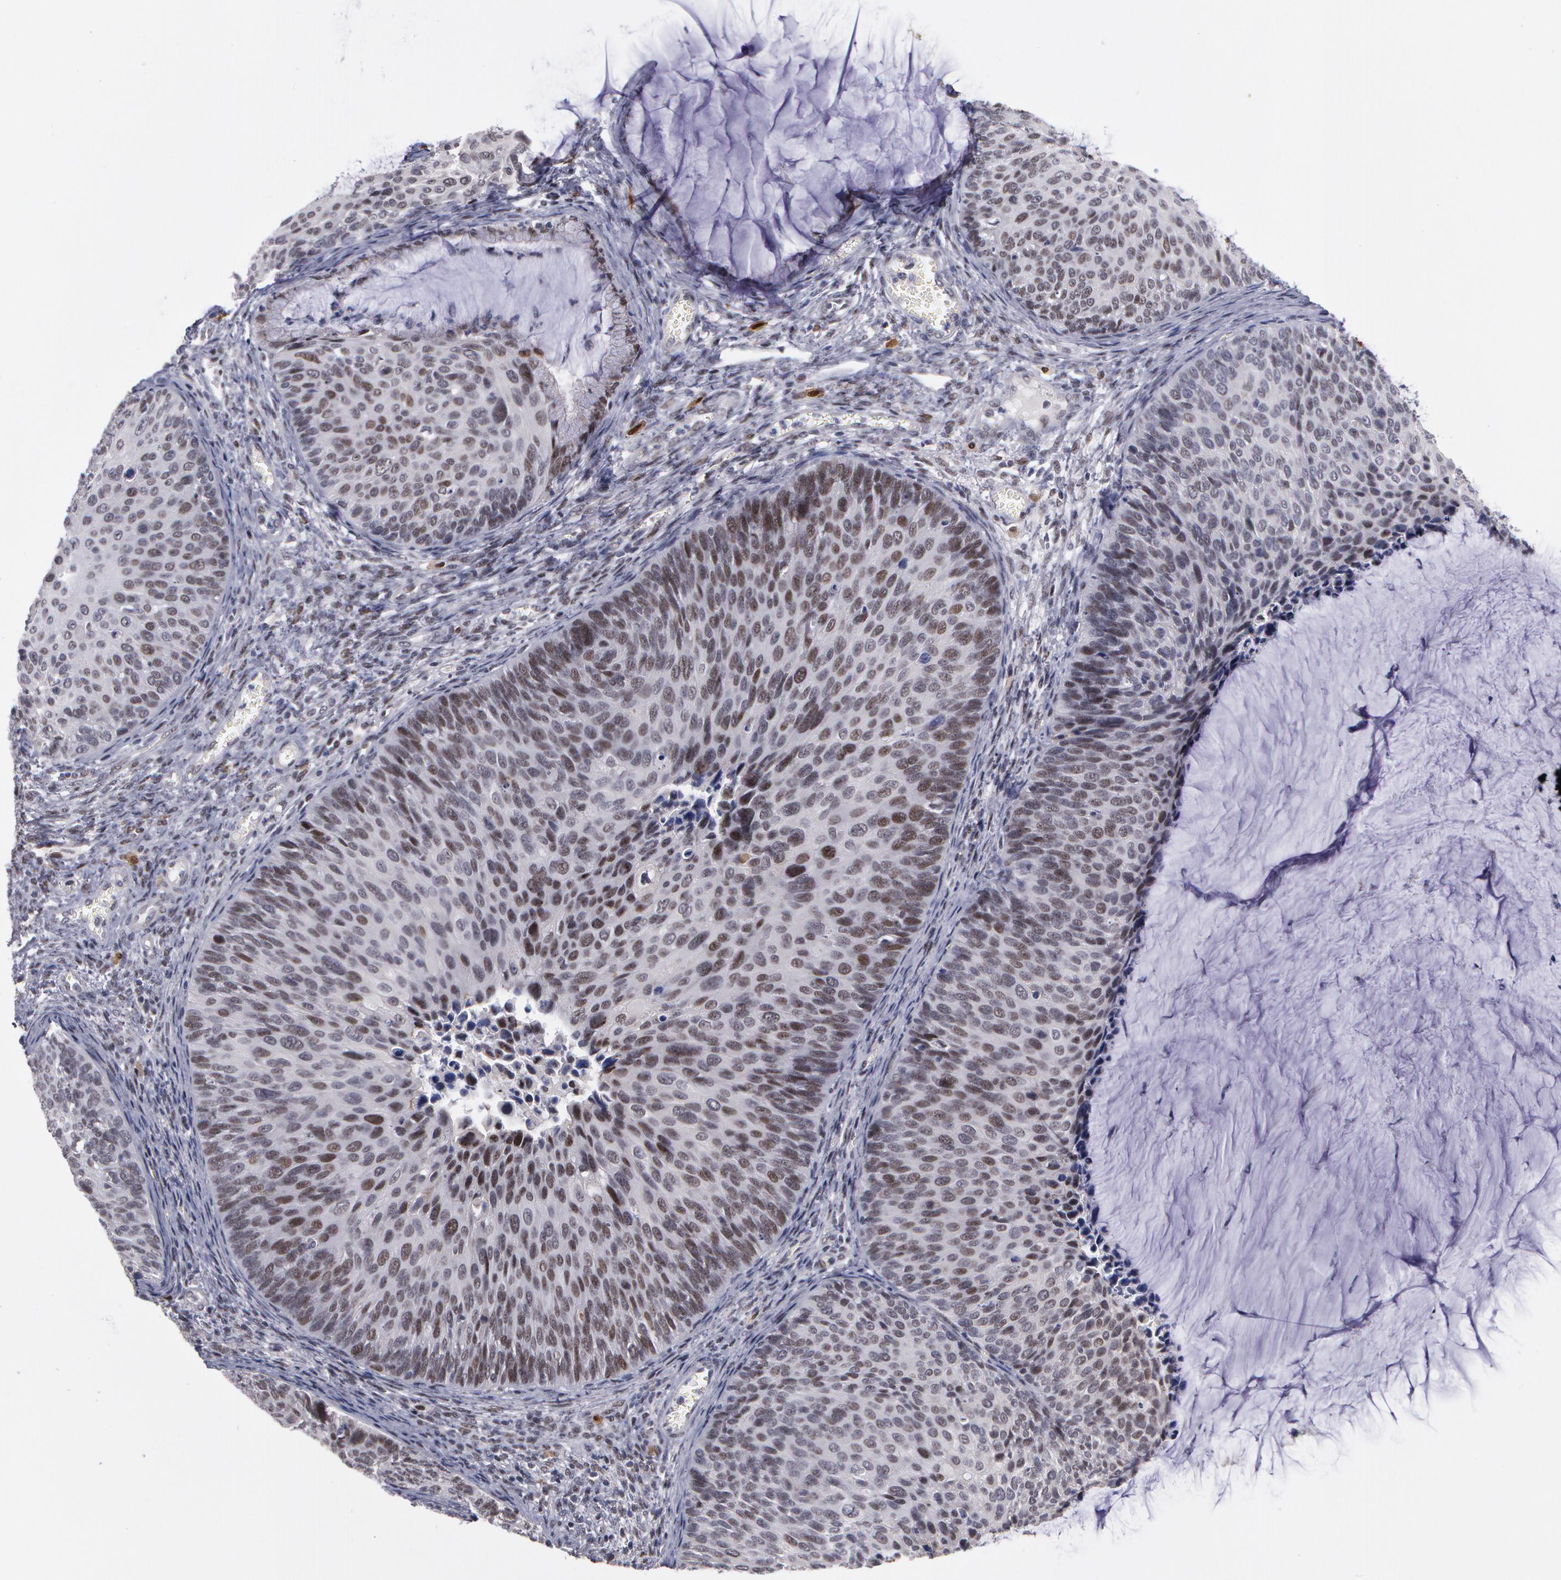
{"staining": {"intensity": "weak", "quantity": "<25%", "location": "nuclear"}, "tissue": "cervical cancer", "cell_type": "Tumor cells", "image_type": "cancer", "snomed": [{"axis": "morphology", "description": "Squamous cell carcinoma, NOS"}, {"axis": "topography", "description": "Cervix"}], "caption": "Immunohistochemistry micrograph of human cervical cancer stained for a protein (brown), which demonstrates no staining in tumor cells.", "gene": "PRICKLE1", "patient": {"sex": "female", "age": 36}}